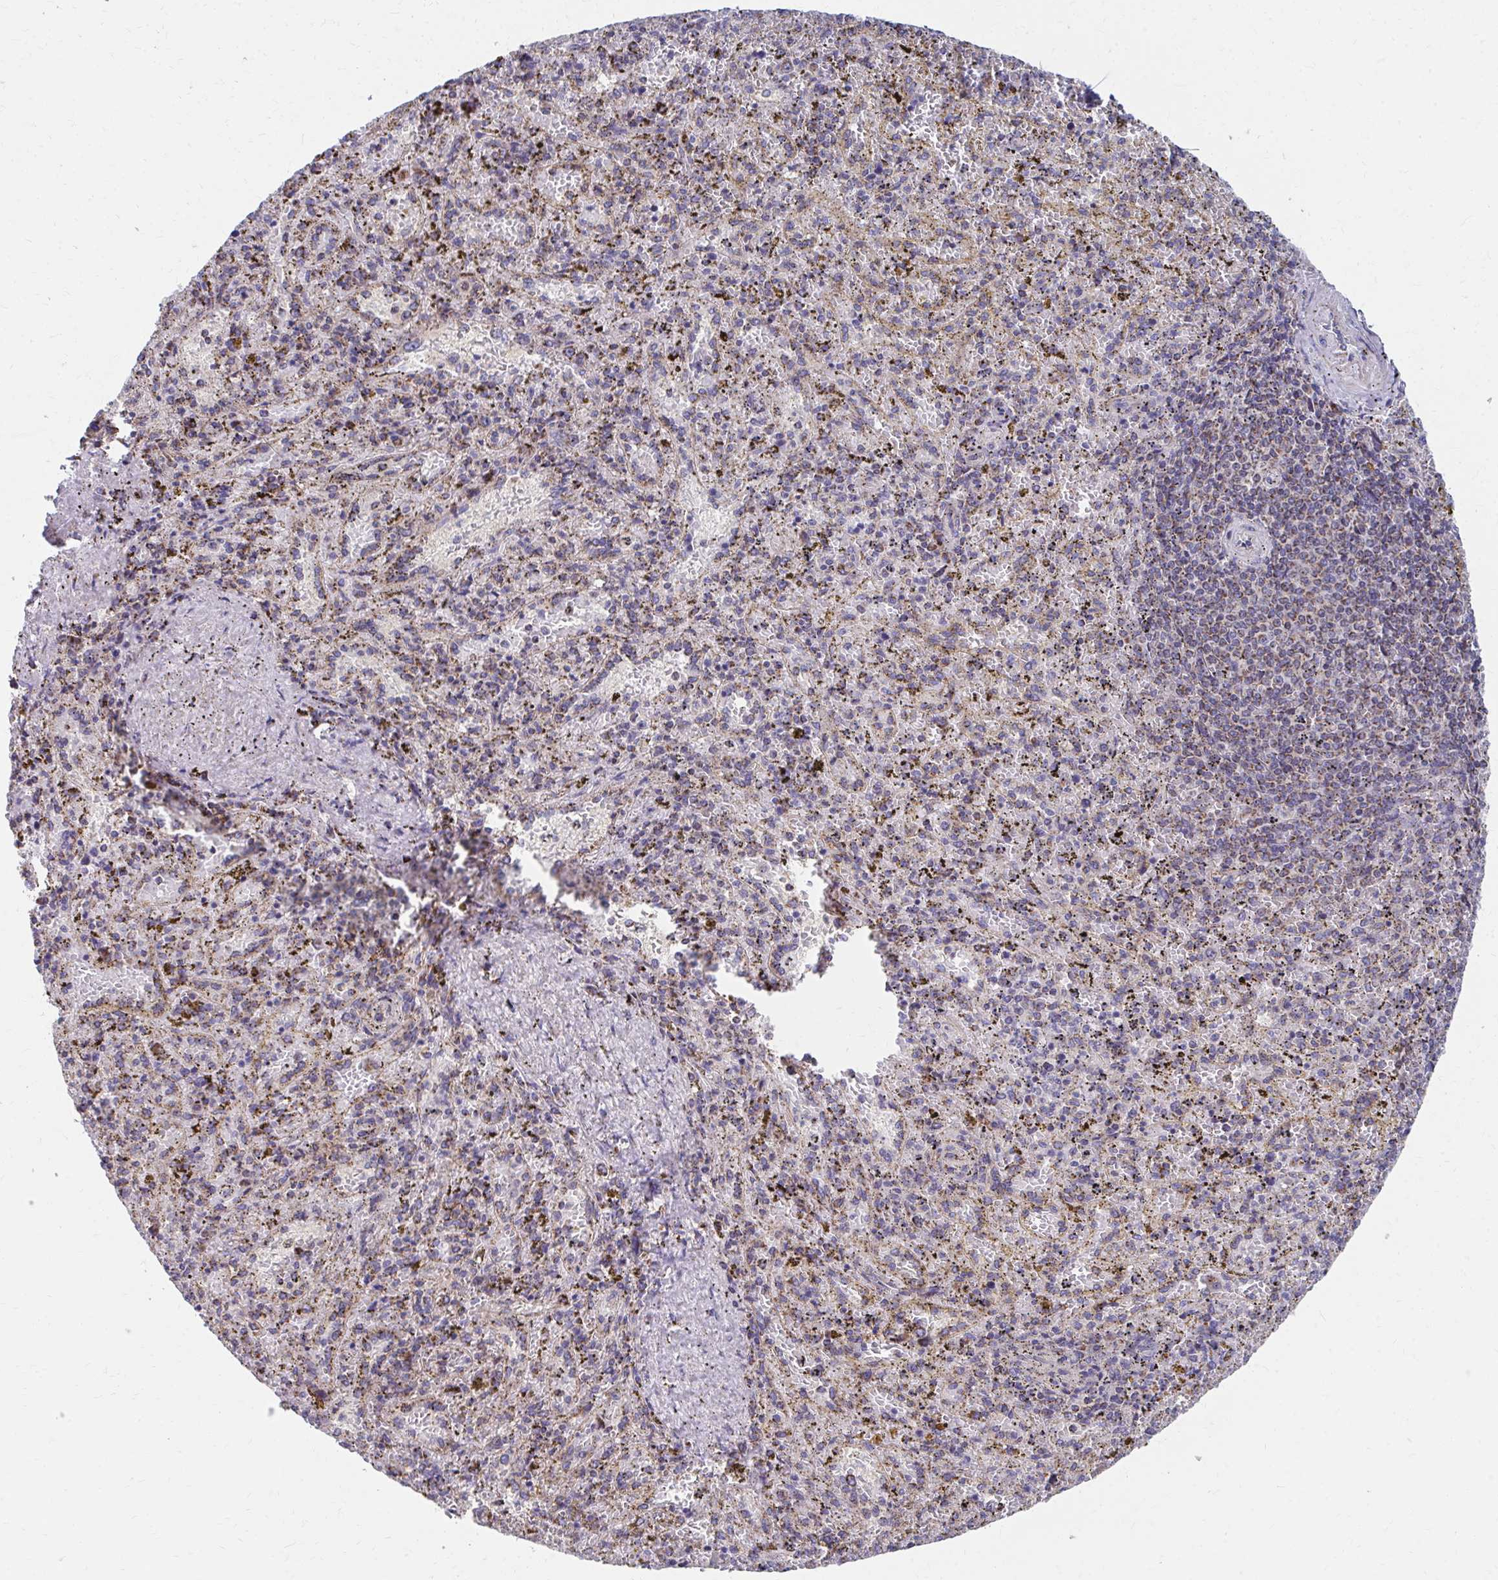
{"staining": {"intensity": "weak", "quantity": "25%-75%", "location": "cytoplasmic/membranous"}, "tissue": "spleen", "cell_type": "Cells in red pulp", "image_type": "normal", "snomed": [{"axis": "morphology", "description": "Normal tissue, NOS"}, {"axis": "topography", "description": "Spleen"}], "caption": "A histopathology image of human spleen stained for a protein reveals weak cytoplasmic/membranous brown staining in cells in red pulp.", "gene": "RCC1L", "patient": {"sex": "female", "age": 50}}